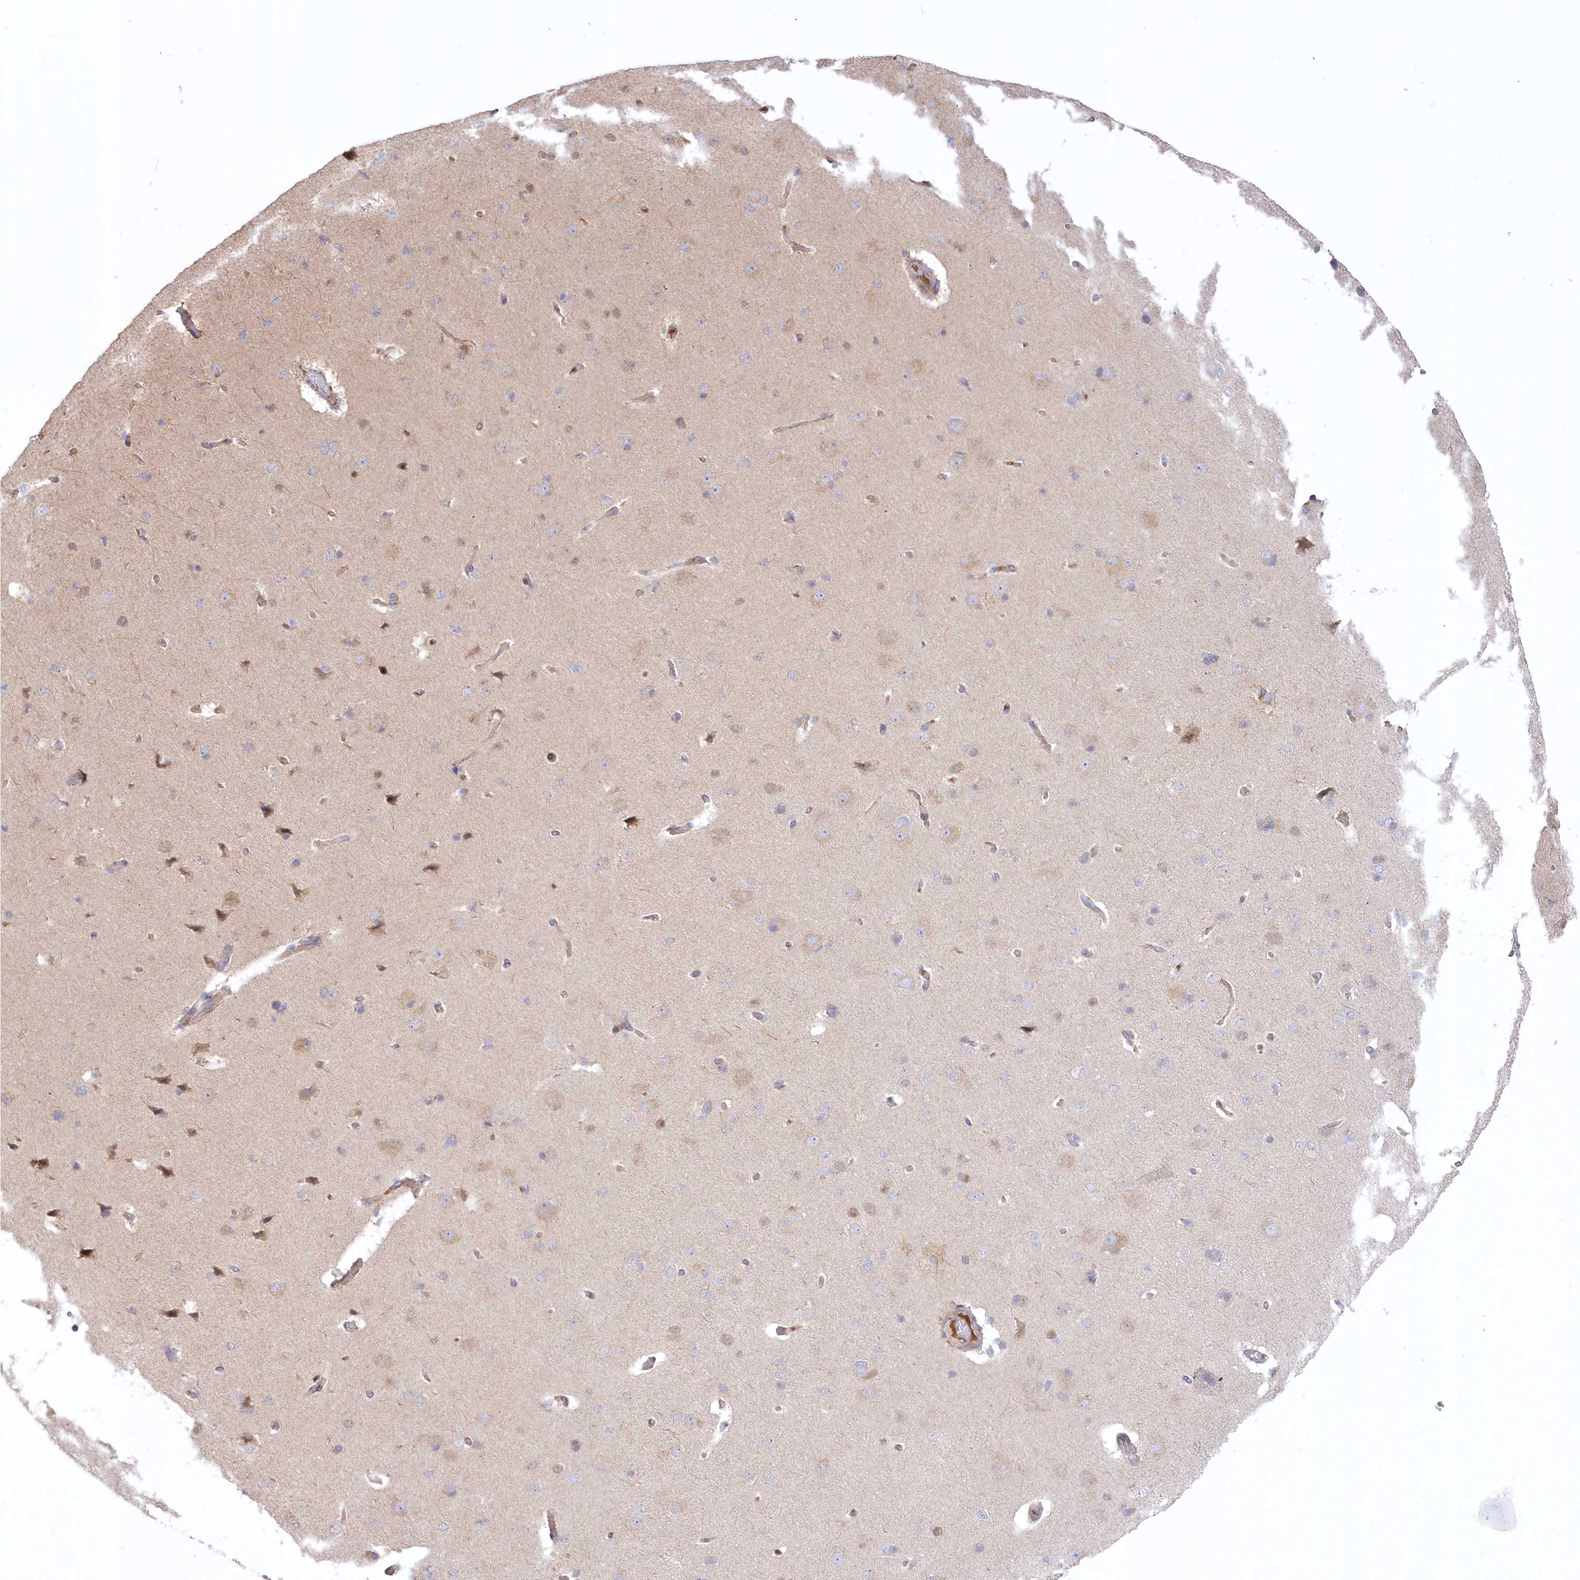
{"staining": {"intensity": "weak", "quantity": "25%-75%", "location": "cytoplasmic/membranous"}, "tissue": "cerebral cortex", "cell_type": "Endothelial cells", "image_type": "normal", "snomed": [{"axis": "morphology", "description": "Normal tissue, NOS"}, {"axis": "topography", "description": "Cerebral cortex"}], "caption": "Immunohistochemical staining of normal human cerebral cortex shows weak cytoplasmic/membranous protein staining in approximately 25%-75% of endothelial cells.", "gene": "WBP1L", "patient": {"sex": "male", "age": 62}}